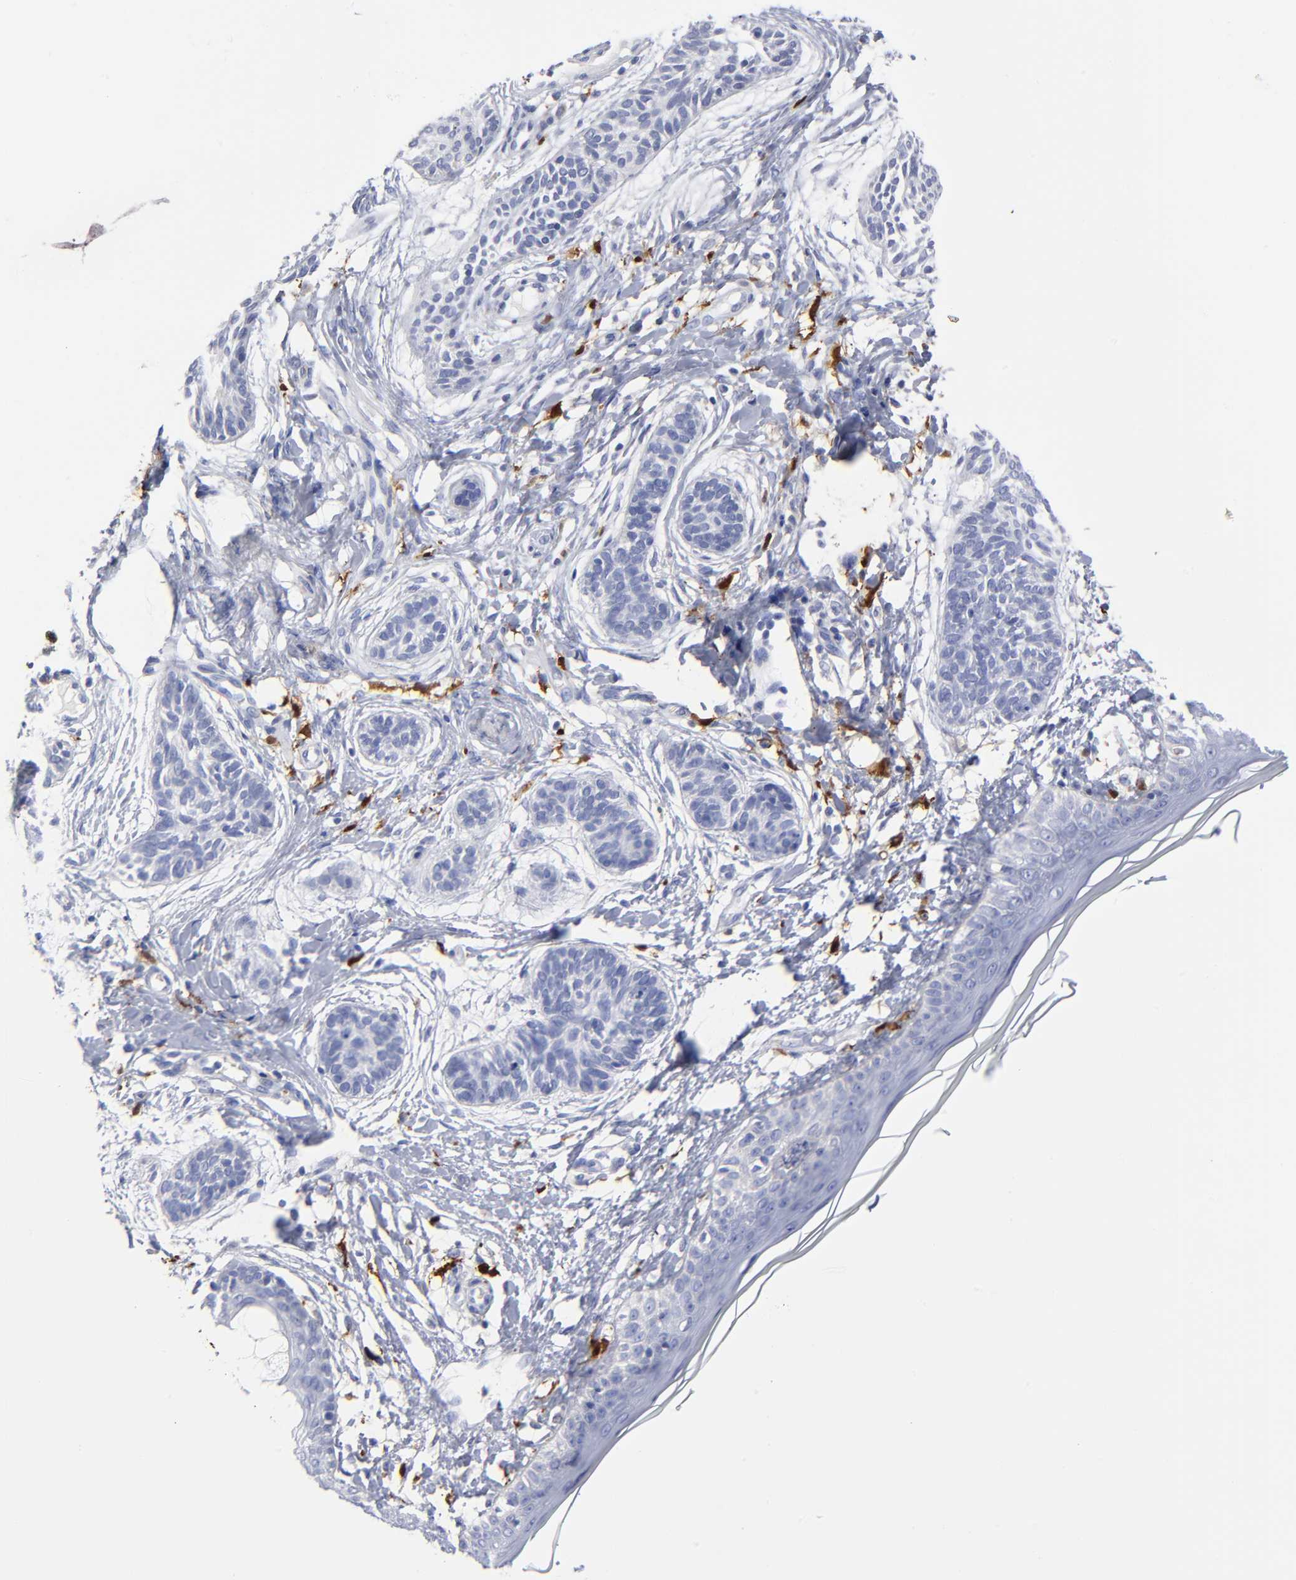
{"staining": {"intensity": "negative", "quantity": "none", "location": "none"}, "tissue": "skin cancer", "cell_type": "Tumor cells", "image_type": "cancer", "snomed": [{"axis": "morphology", "description": "Normal tissue, NOS"}, {"axis": "morphology", "description": "Basal cell carcinoma"}, {"axis": "topography", "description": "Skin"}], "caption": "IHC of skin cancer (basal cell carcinoma) displays no staining in tumor cells.", "gene": "PTP4A1", "patient": {"sex": "male", "age": 63}}